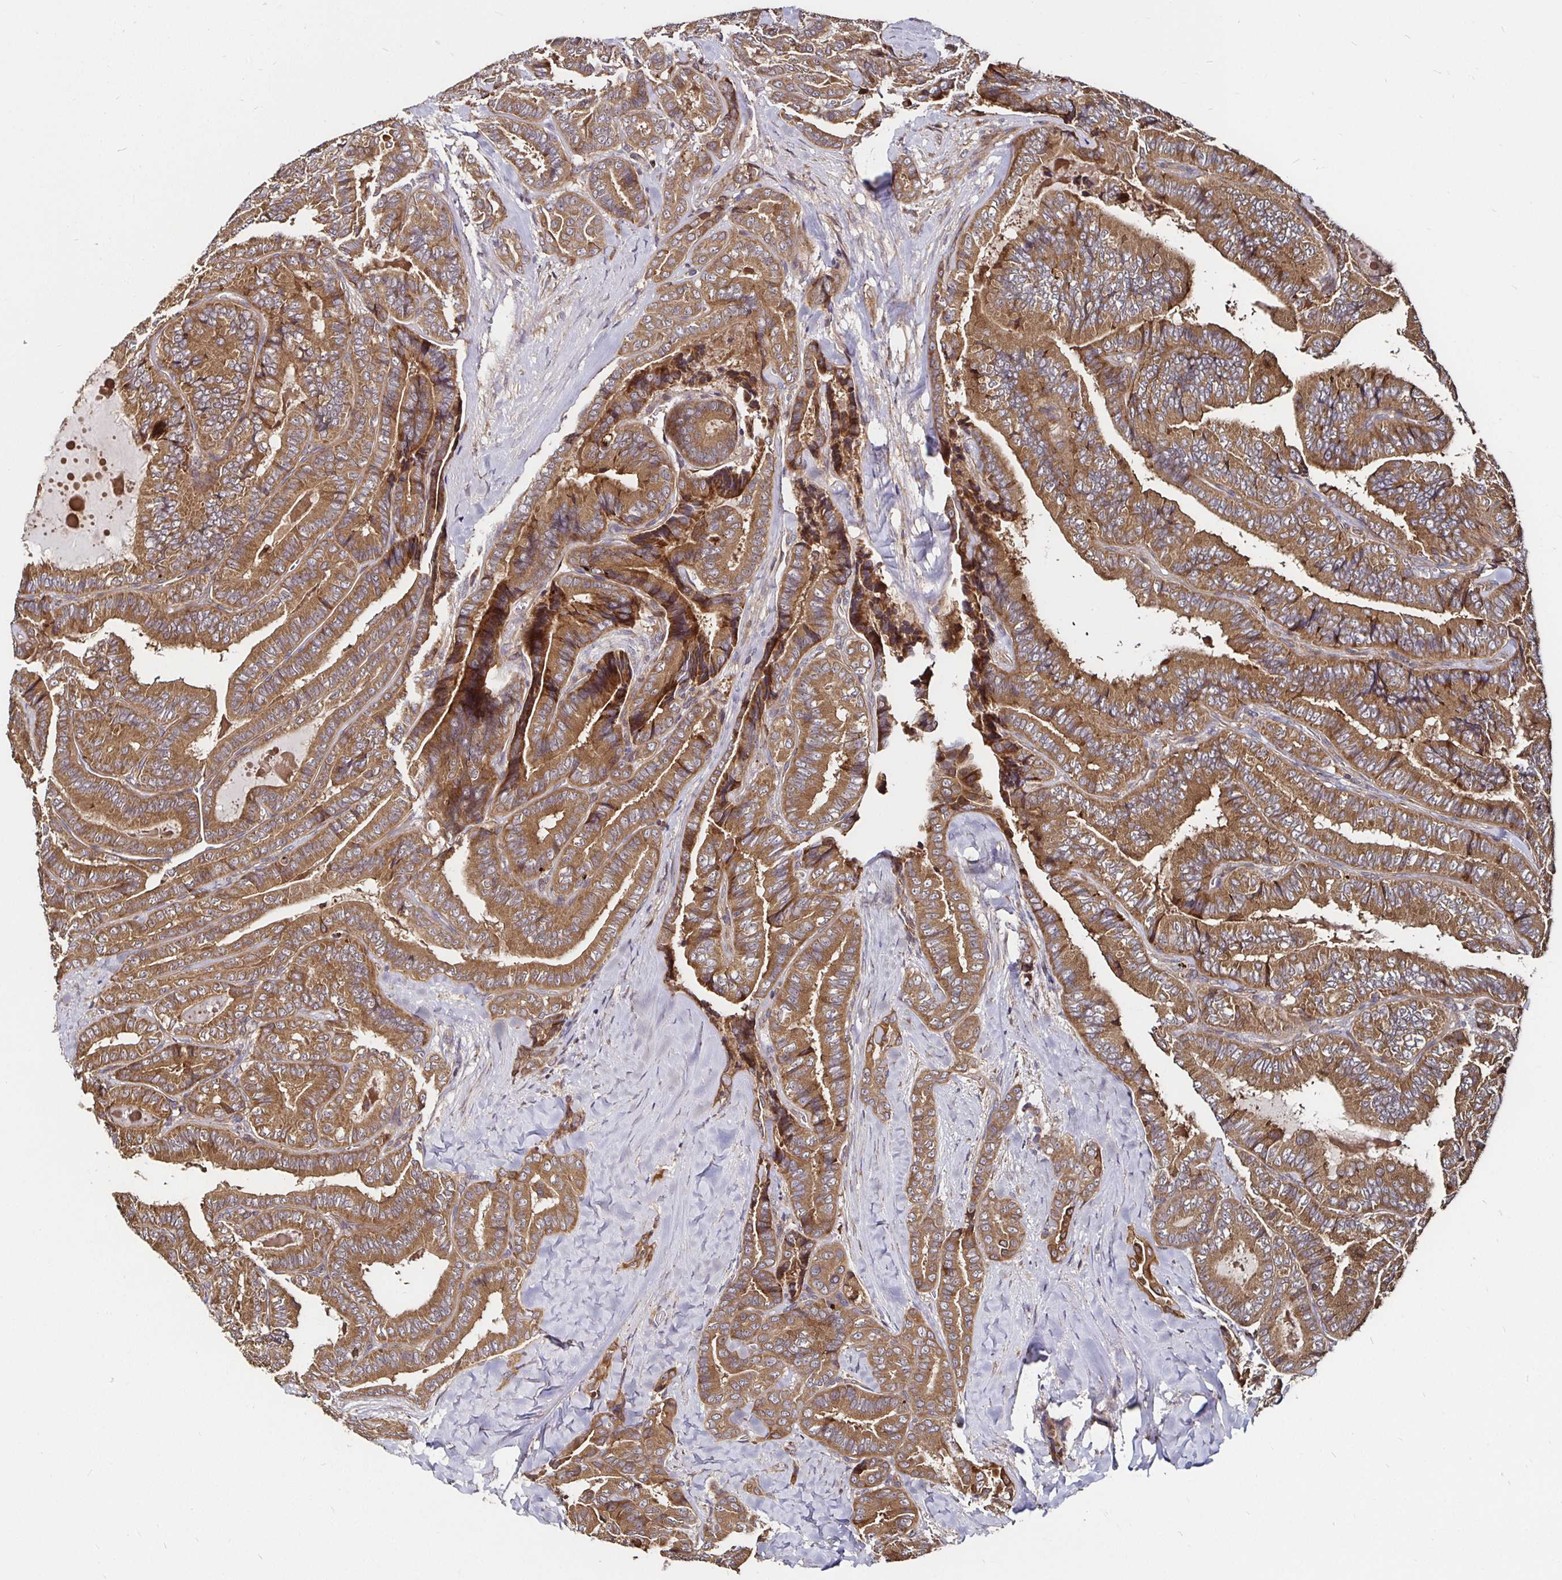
{"staining": {"intensity": "moderate", "quantity": ">75%", "location": "cytoplasmic/membranous"}, "tissue": "thyroid cancer", "cell_type": "Tumor cells", "image_type": "cancer", "snomed": [{"axis": "morphology", "description": "Papillary adenocarcinoma, NOS"}, {"axis": "topography", "description": "Thyroid gland"}], "caption": "The histopathology image shows immunohistochemical staining of thyroid cancer. There is moderate cytoplasmic/membranous positivity is appreciated in about >75% of tumor cells.", "gene": "MLST8", "patient": {"sex": "male", "age": 61}}